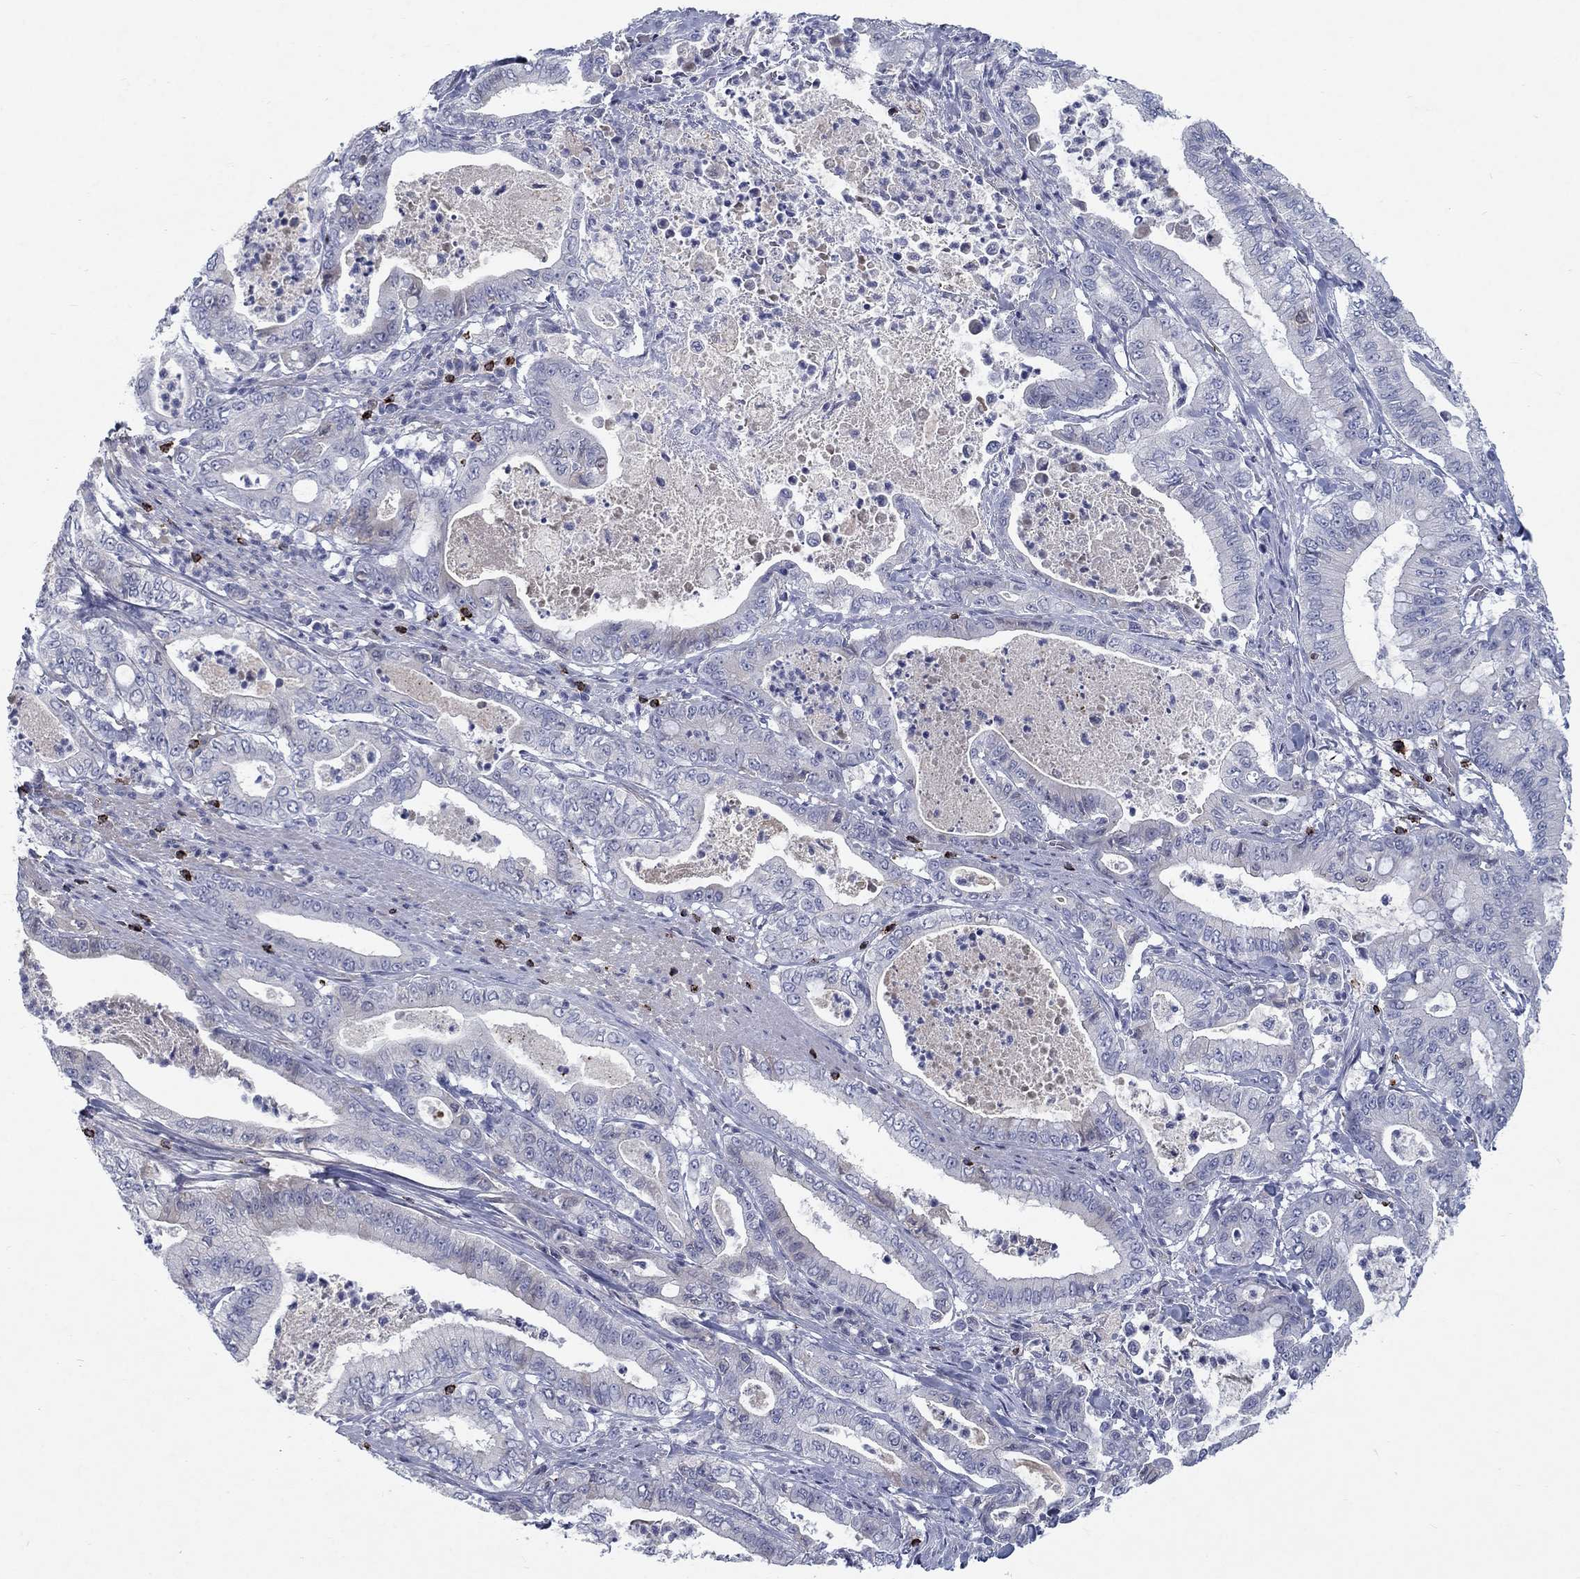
{"staining": {"intensity": "negative", "quantity": "none", "location": "none"}, "tissue": "pancreatic cancer", "cell_type": "Tumor cells", "image_type": "cancer", "snomed": [{"axis": "morphology", "description": "Adenocarcinoma, NOS"}, {"axis": "topography", "description": "Pancreas"}], "caption": "A high-resolution image shows immunohistochemistry staining of pancreatic cancer (adenocarcinoma), which displays no significant expression in tumor cells. Nuclei are stained in blue.", "gene": "GZMA", "patient": {"sex": "male", "age": 71}}